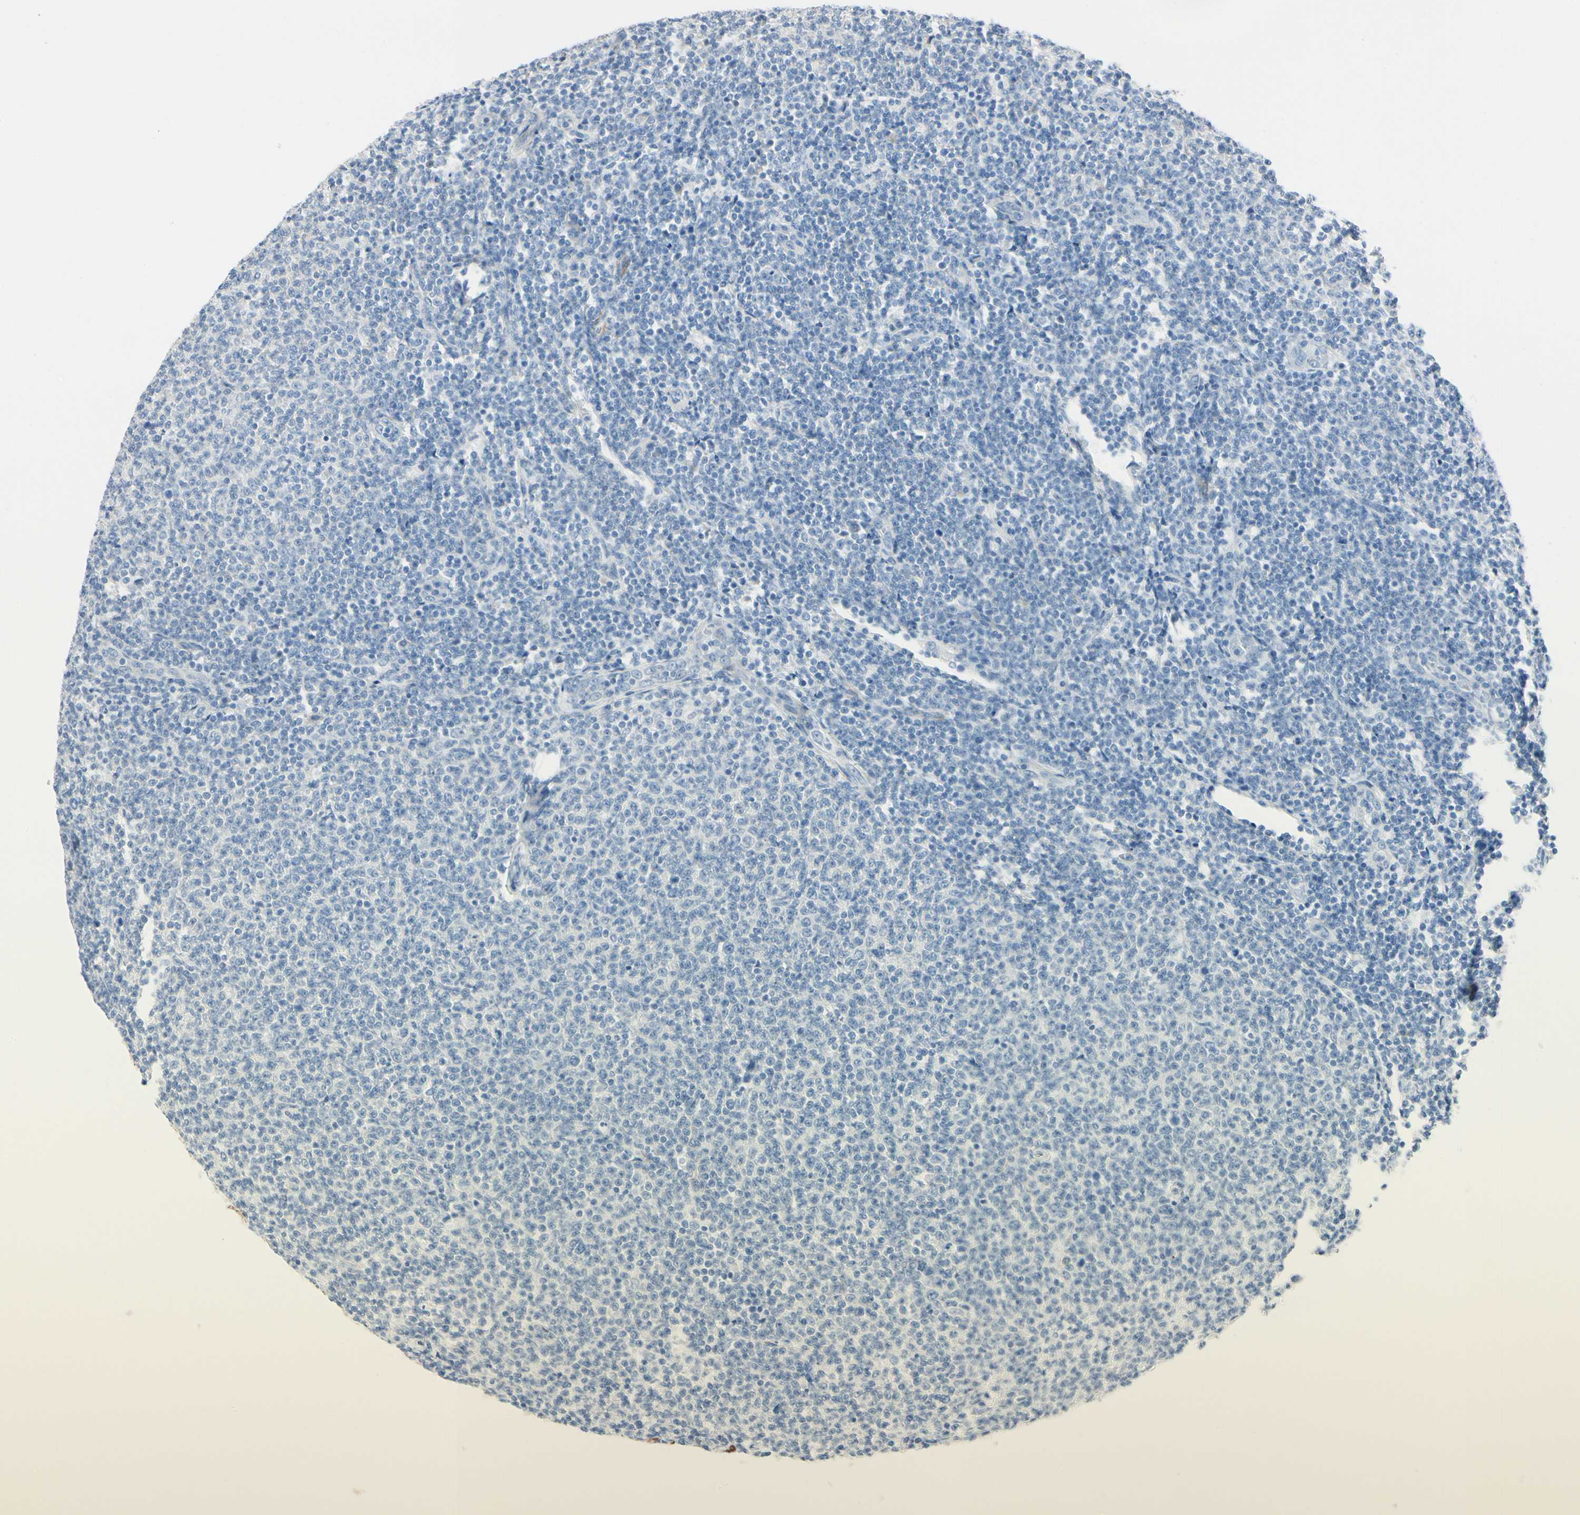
{"staining": {"intensity": "negative", "quantity": "none", "location": "none"}, "tissue": "lymphoma", "cell_type": "Tumor cells", "image_type": "cancer", "snomed": [{"axis": "morphology", "description": "Malignant lymphoma, non-Hodgkin's type, Low grade"}, {"axis": "topography", "description": "Lymph node"}], "caption": "This micrograph is of malignant lymphoma, non-Hodgkin's type (low-grade) stained with immunohistochemistry (IHC) to label a protein in brown with the nuclei are counter-stained blue. There is no expression in tumor cells.", "gene": "AMPH", "patient": {"sex": "male", "age": 66}}